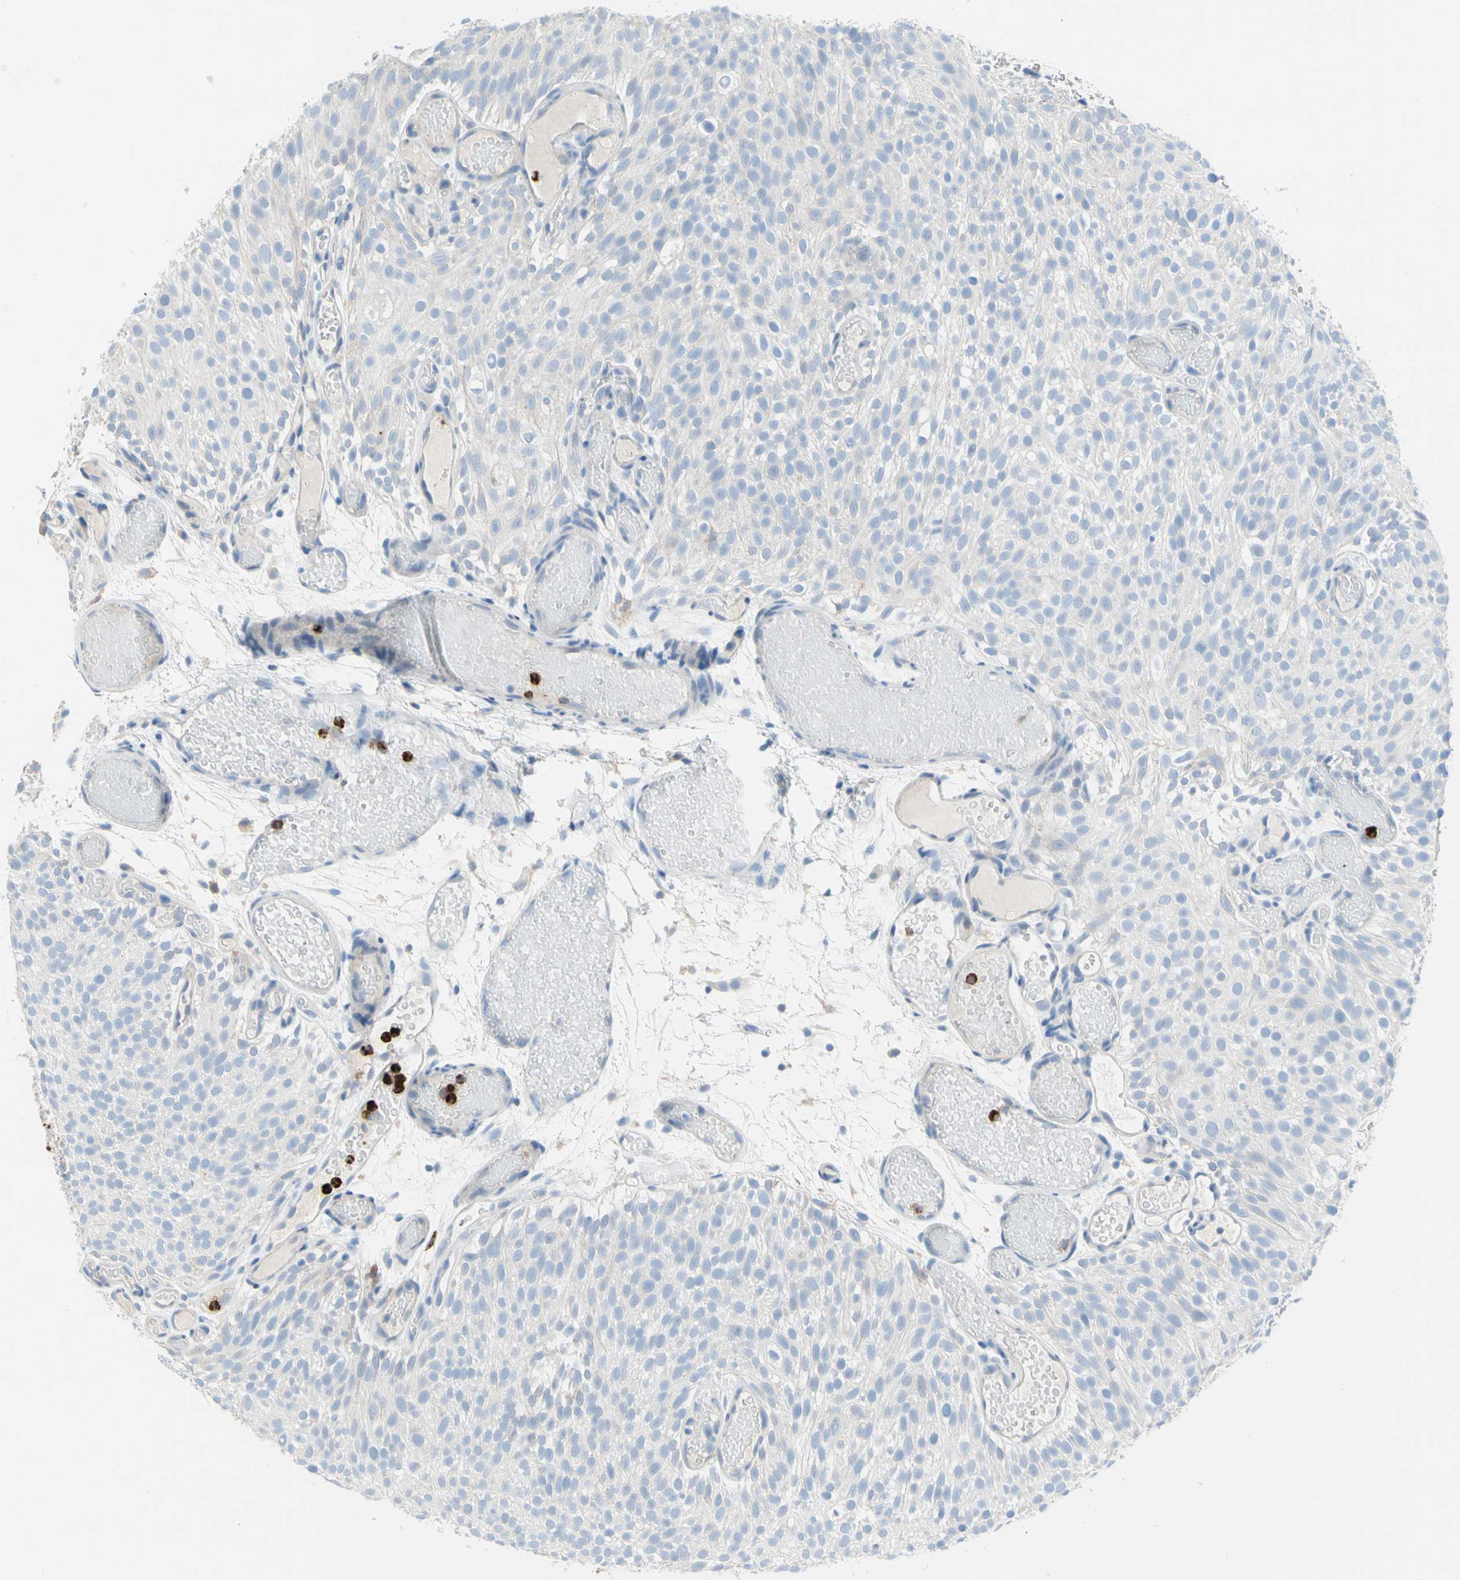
{"staining": {"intensity": "negative", "quantity": "none", "location": "none"}, "tissue": "urothelial cancer", "cell_type": "Tumor cells", "image_type": "cancer", "snomed": [{"axis": "morphology", "description": "Urothelial carcinoma, Low grade"}, {"axis": "topography", "description": "Urinary bladder"}], "caption": "IHC histopathology image of urothelial carcinoma (low-grade) stained for a protein (brown), which shows no staining in tumor cells.", "gene": "CLEC4A", "patient": {"sex": "male", "age": 78}}